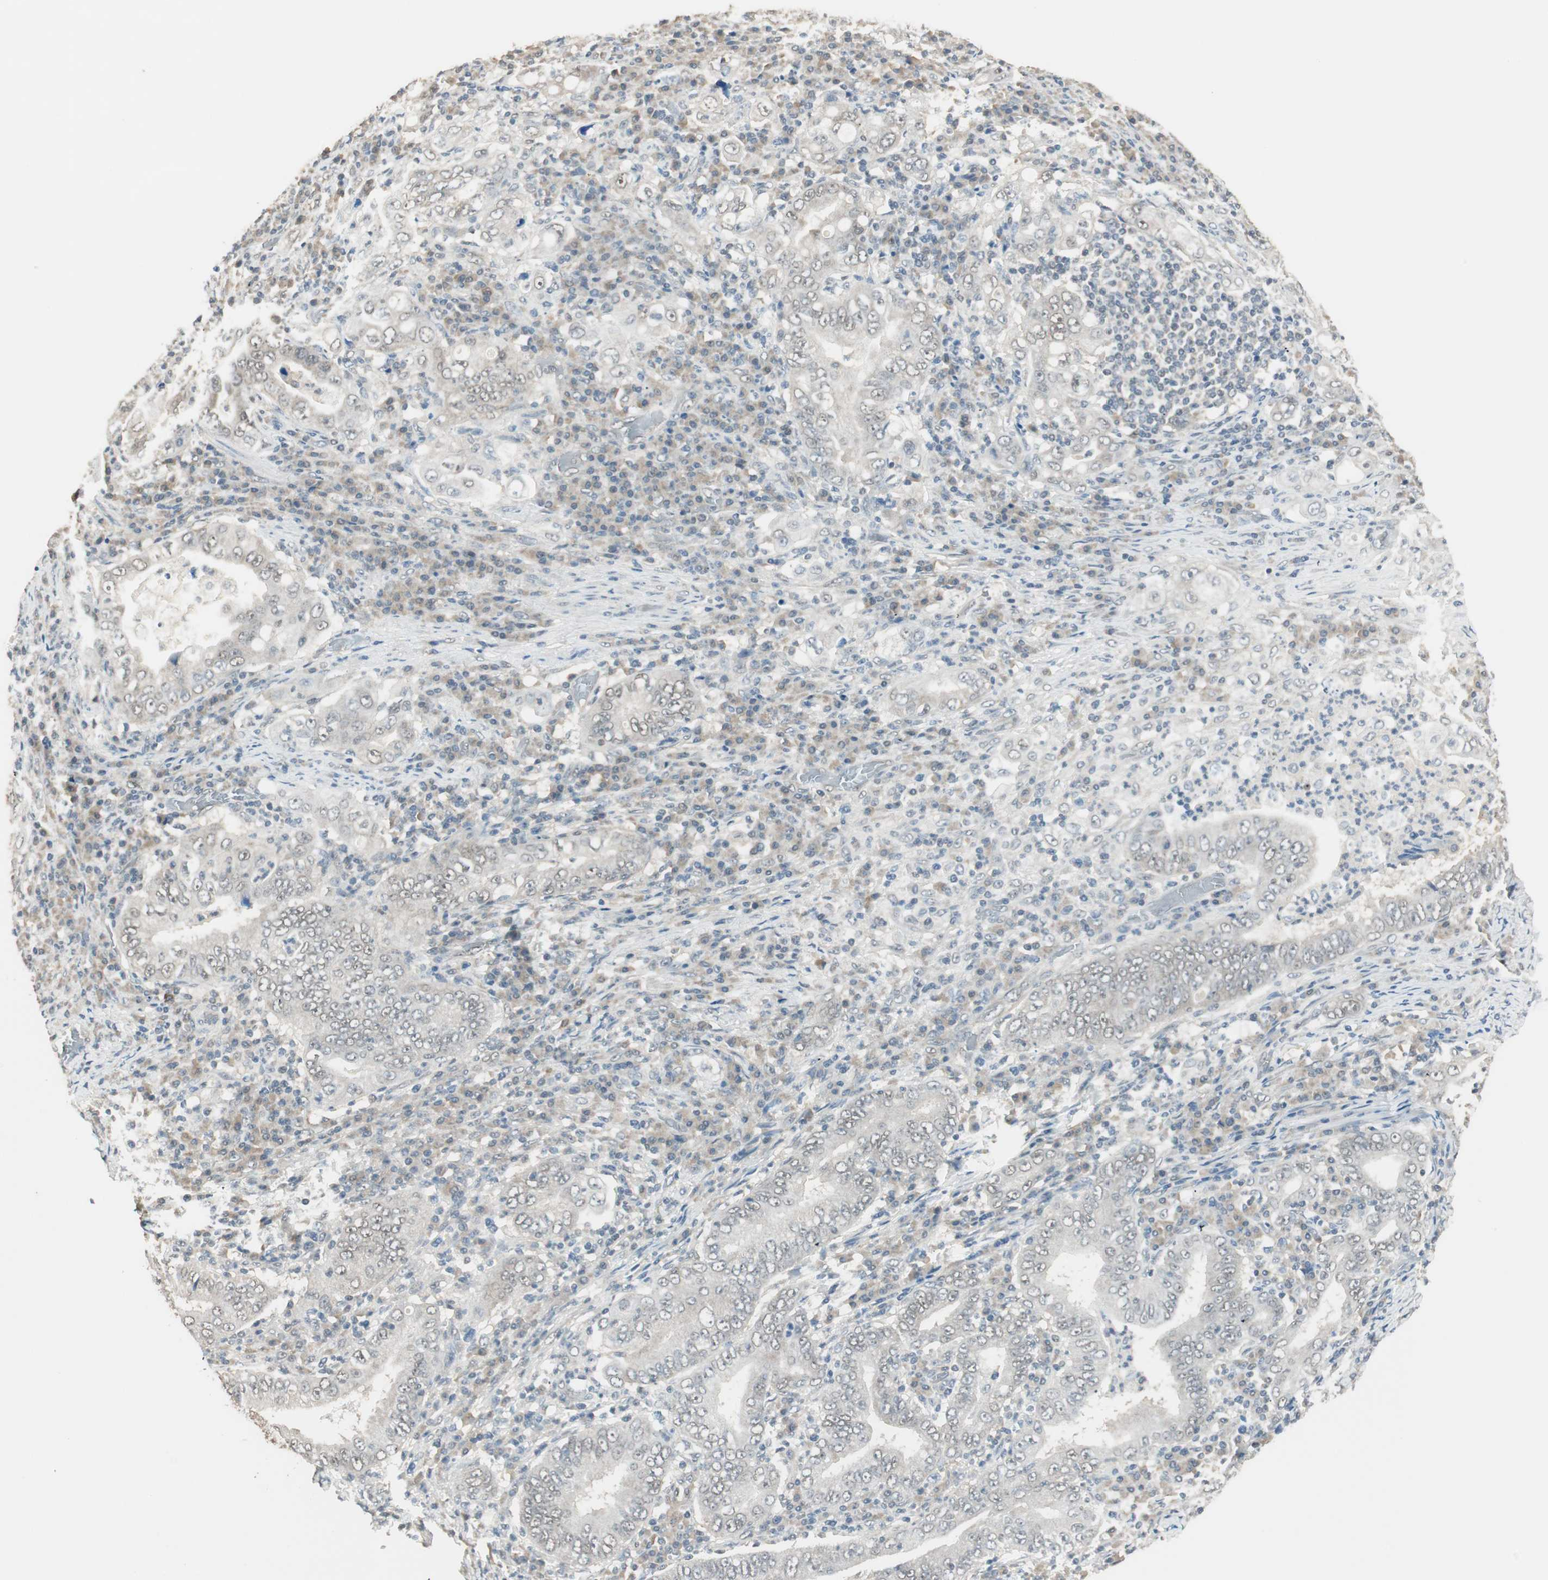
{"staining": {"intensity": "weak", "quantity": "25%-75%", "location": "cytoplasmic/membranous,nuclear"}, "tissue": "stomach cancer", "cell_type": "Tumor cells", "image_type": "cancer", "snomed": [{"axis": "morphology", "description": "Normal tissue, NOS"}, {"axis": "morphology", "description": "Adenocarcinoma, NOS"}, {"axis": "topography", "description": "Esophagus"}, {"axis": "topography", "description": "Stomach, upper"}, {"axis": "topography", "description": "Peripheral nerve tissue"}], "caption": "DAB immunohistochemical staining of stomach cancer (adenocarcinoma) displays weak cytoplasmic/membranous and nuclear protein positivity in about 25%-75% of tumor cells.", "gene": "USP5", "patient": {"sex": "male", "age": 62}}